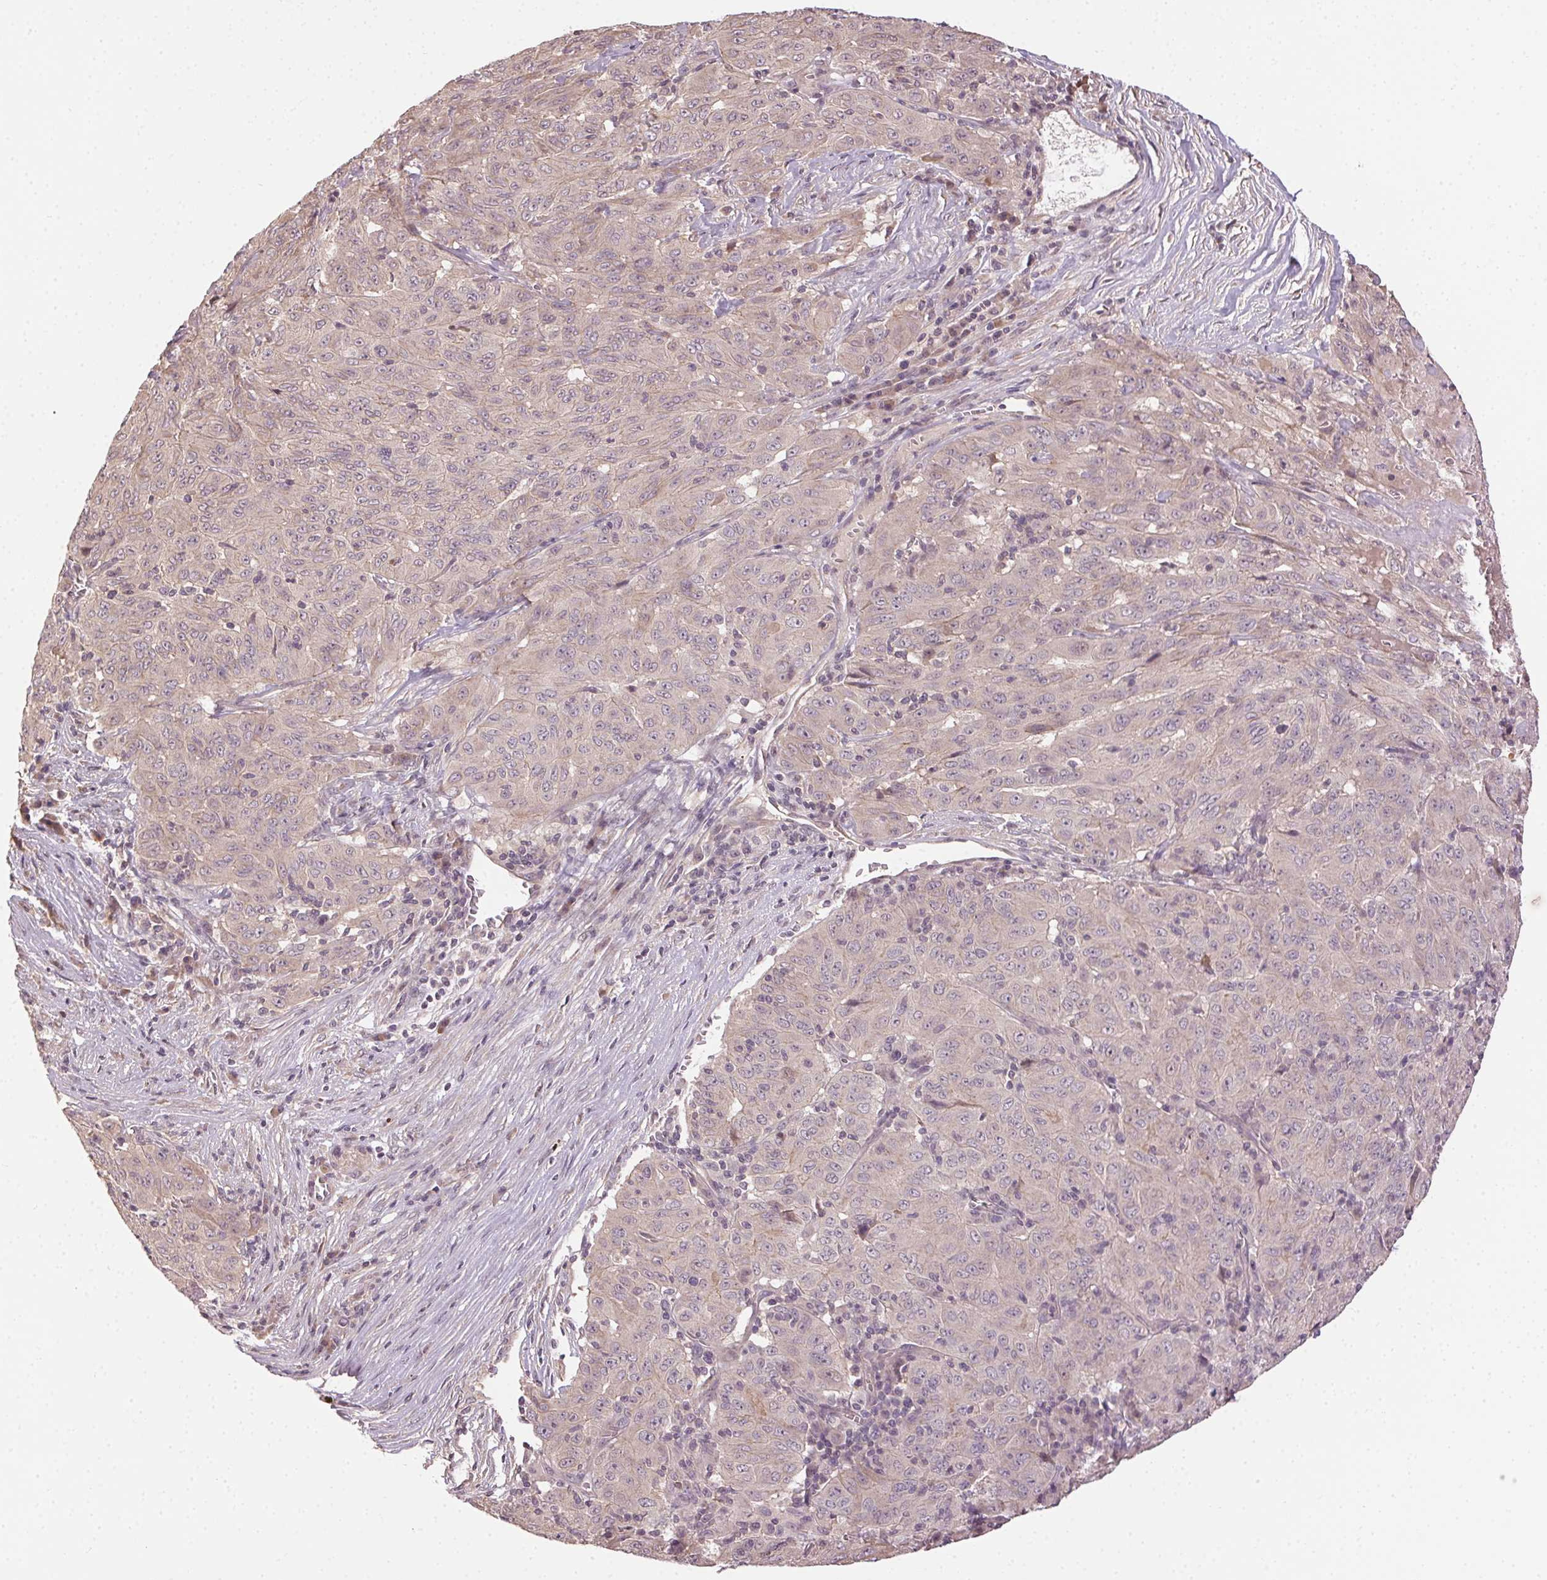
{"staining": {"intensity": "negative", "quantity": "none", "location": "none"}, "tissue": "pancreatic cancer", "cell_type": "Tumor cells", "image_type": "cancer", "snomed": [{"axis": "morphology", "description": "Adenocarcinoma, NOS"}, {"axis": "topography", "description": "Pancreas"}], "caption": "Tumor cells are negative for brown protein staining in pancreatic adenocarcinoma.", "gene": "ATP1B3", "patient": {"sex": "male", "age": 63}}